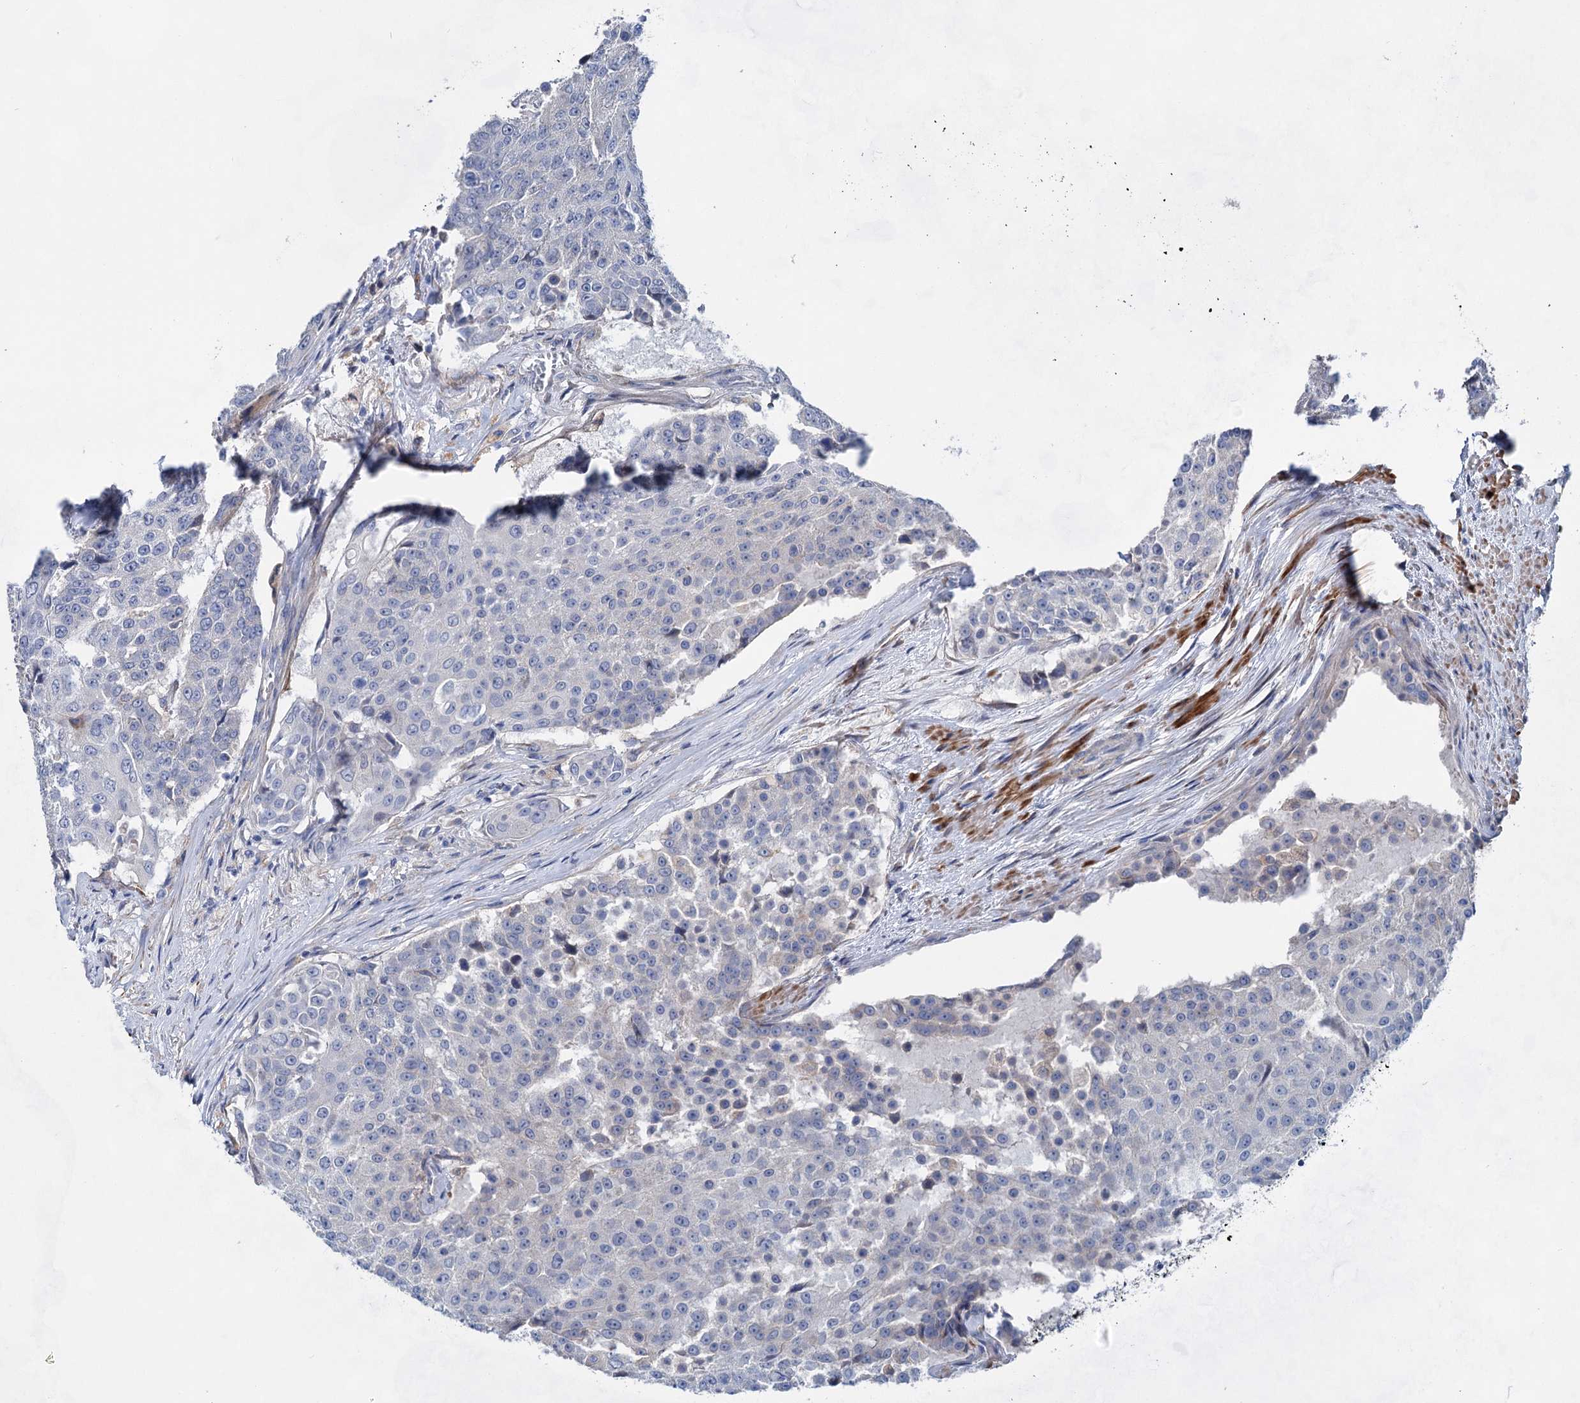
{"staining": {"intensity": "negative", "quantity": "none", "location": "none"}, "tissue": "urothelial cancer", "cell_type": "Tumor cells", "image_type": "cancer", "snomed": [{"axis": "morphology", "description": "Urothelial carcinoma, High grade"}, {"axis": "topography", "description": "Urinary bladder"}], "caption": "Immunohistochemistry histopathology image of human urothelial carcinoma (high-grade) stained for a protein (brown), which displays no positivity in tumor cells.", "gene": "GPR155", "patient": {"sex": "female", "age": 63}}